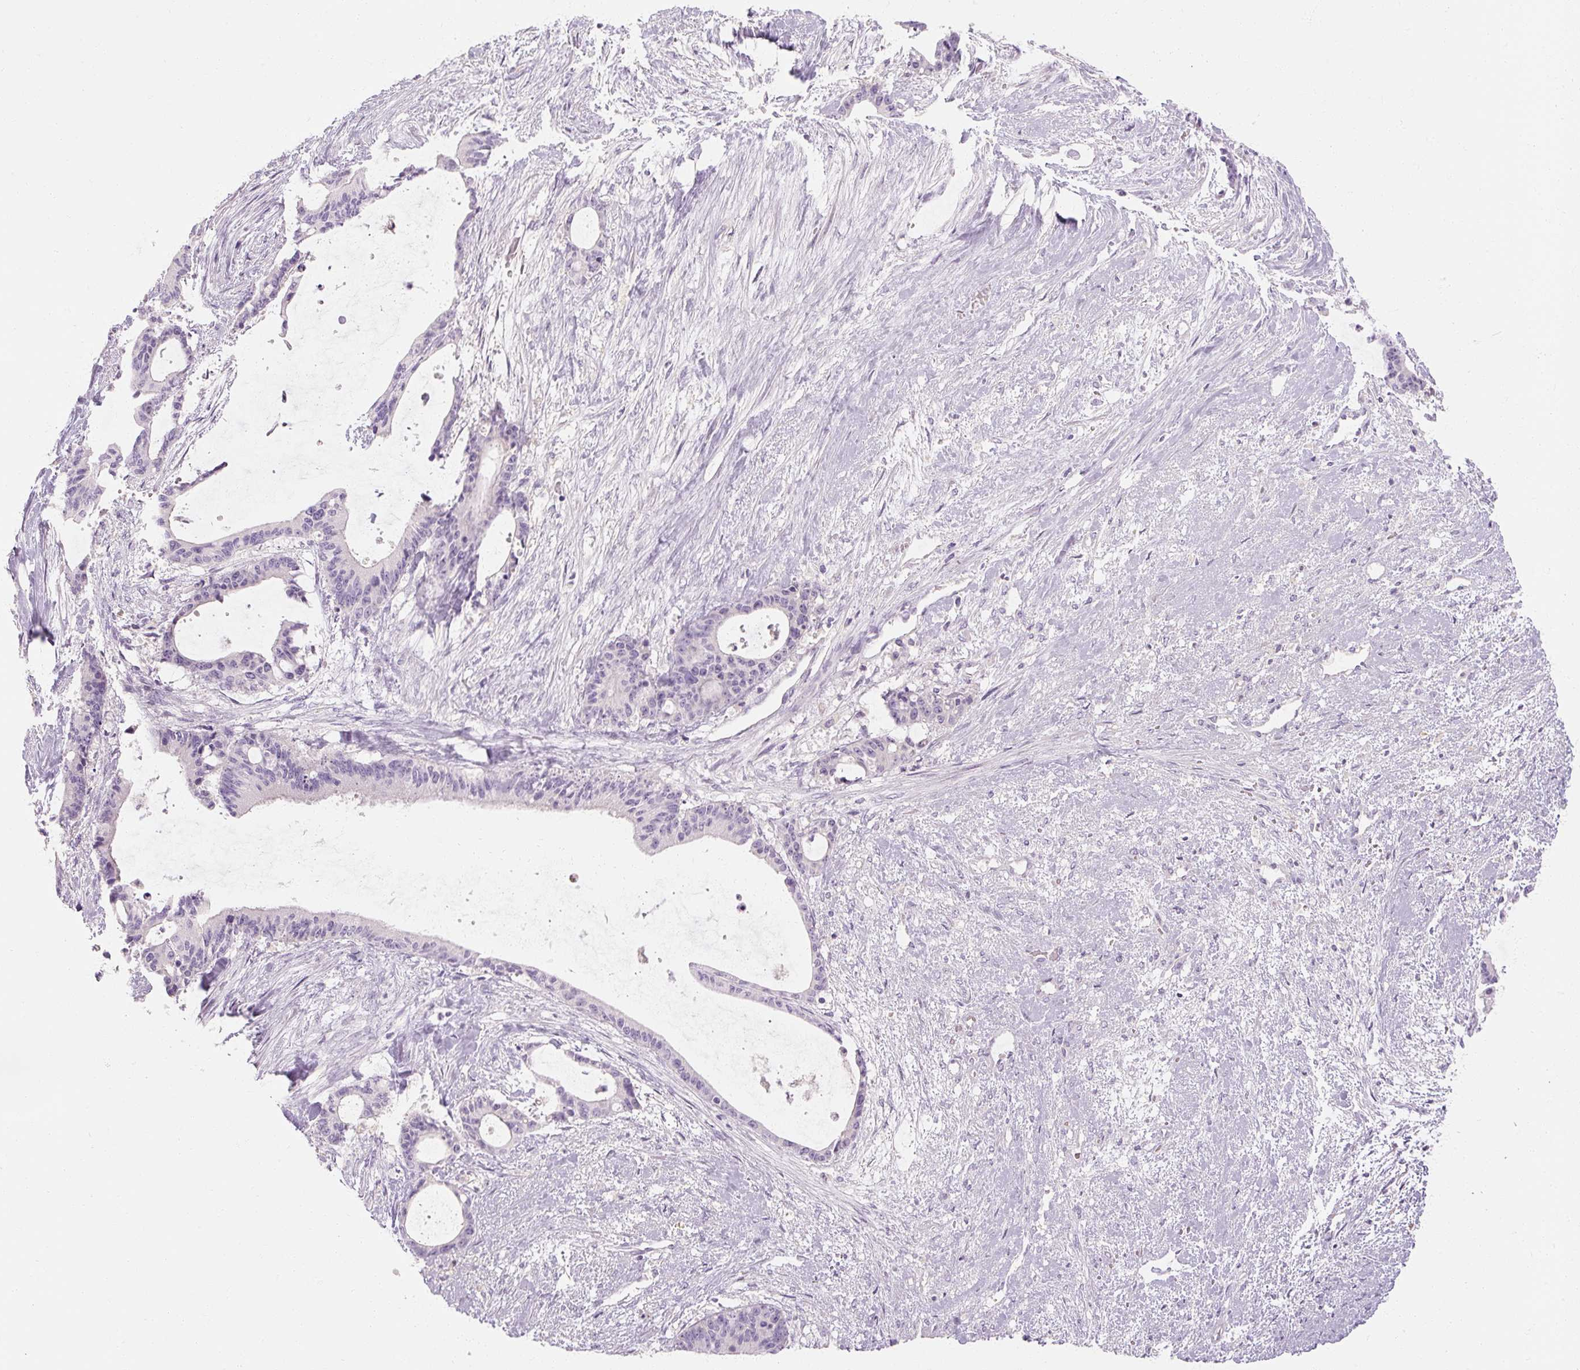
{"staining": {"intensity": "negative", "quantity": "none", "location": "none"}, "tissue": "liver cancer", "cell_type": "Tumor cells", "image_type": "cancer", "snomed": [{"axis": "morphology", "description": "Normal tissue, NOS"}, {"axis": "morphology", "description": "Cholangiocarcinoma"}, {"axis": "topography", "description": "Liver"}, {"axis": "topography", "description": "Peripheral nerve tissue"}], "caption": "Immunohistochemistry histopathology image of neoplastic tissue: human cholangiocarcinoma (liver) stained with DAB reveals no significant protein positivity in tumor cells.", "gene": "NFE2L3", "patient": {"sex": "female", "age": 73}}